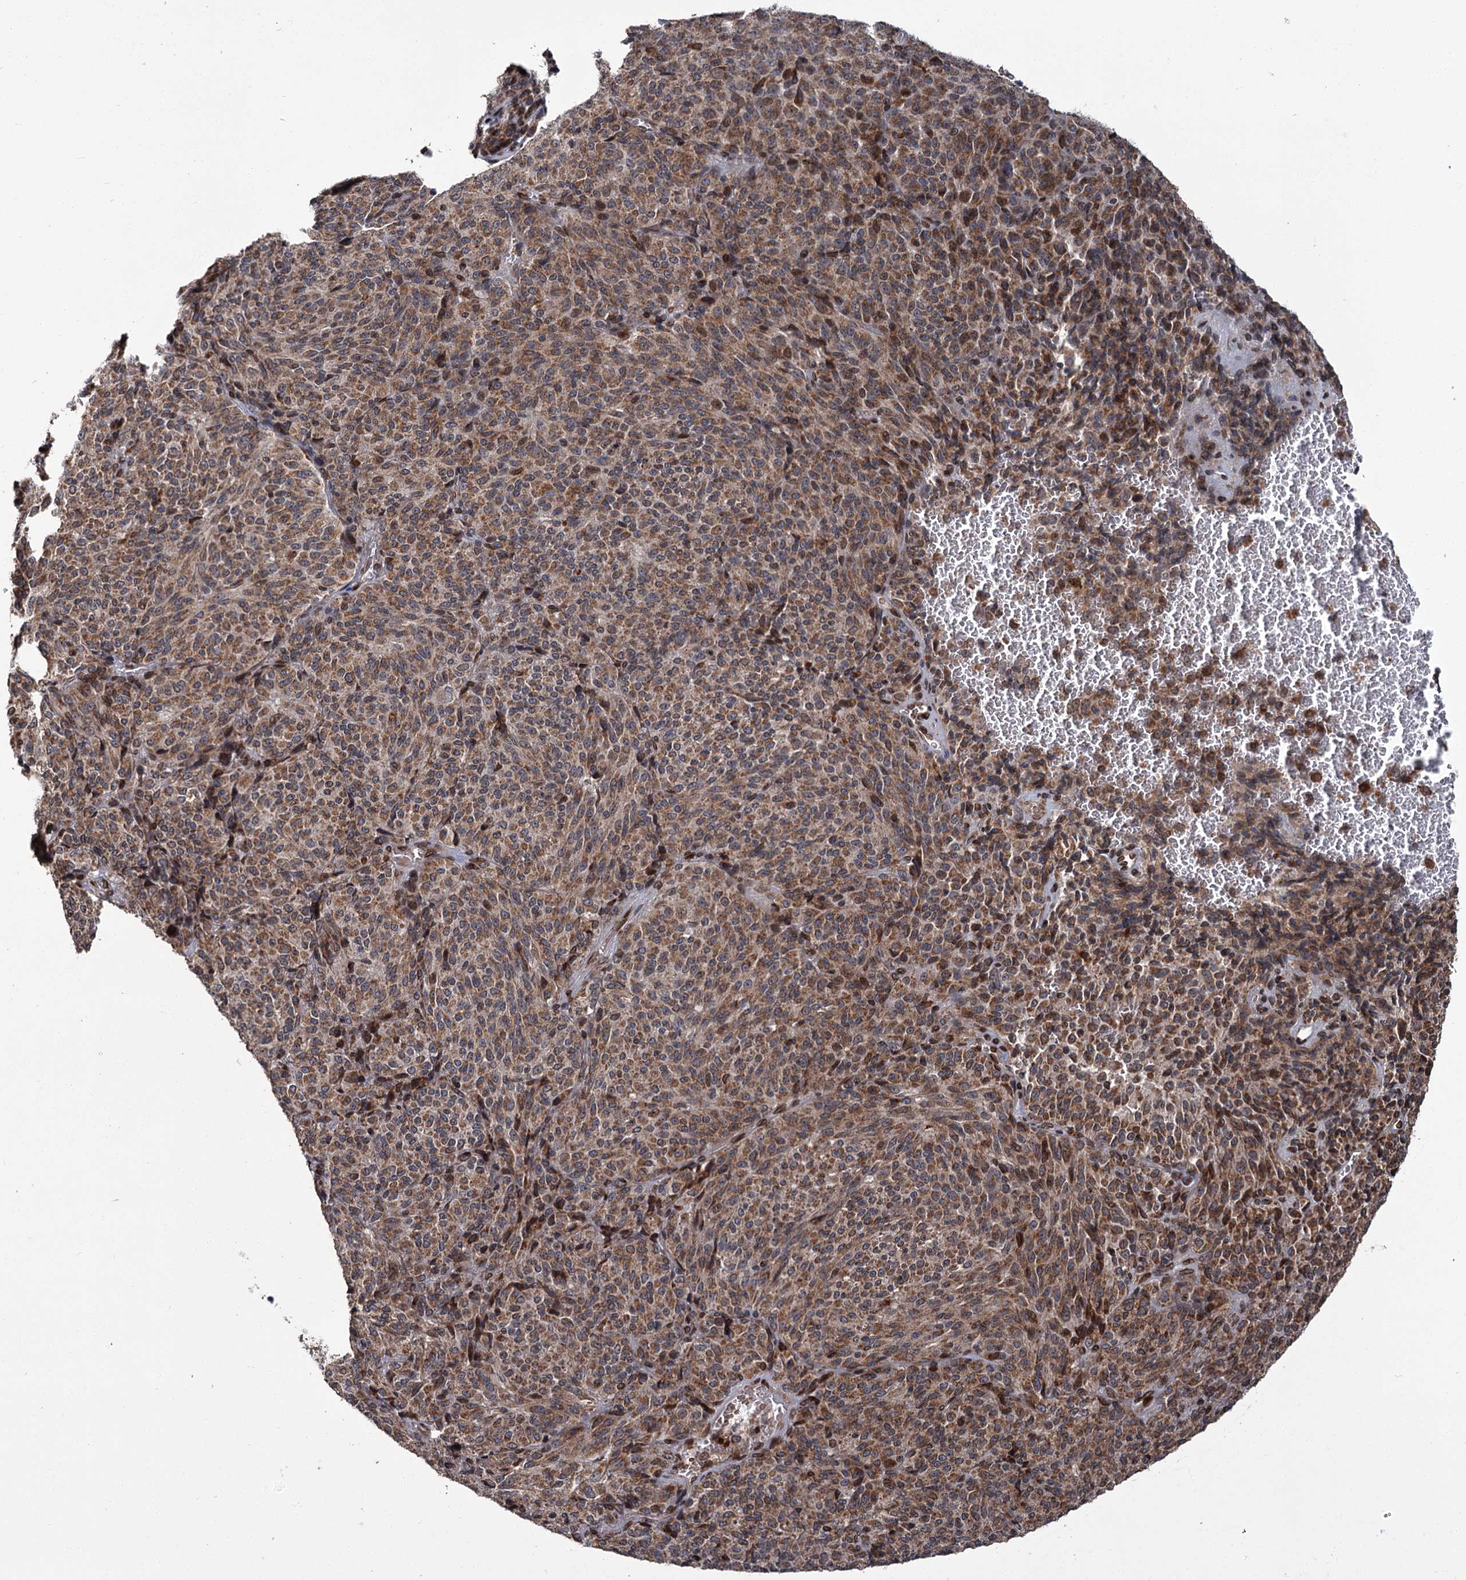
{"staining": {"intensity": "moderate", "quantity": ">75%", "location": "cytoplasmic/membranous"}, "tissue": "melanoma", "cell_type": "Tumor cells", "image_type": "cancer", "snomed": [{"axis": "morphology", "description": "Malignant melanoma, Metastatic site"}, {"axis": "topography", "description": "Brain"}], "caption": "The histopathology image shows a brown stain indicating the presence of a protein in the cytoplasmic/membranous of tumor cells in melanoma. The staining was performed using DAB to visualize the protein expression in brown, while the nuclei were stained in blue with hematoxylin (Magnification: 20x).", "gene": "CFAP46", "patient": {"sex": "female", "age": 56}}